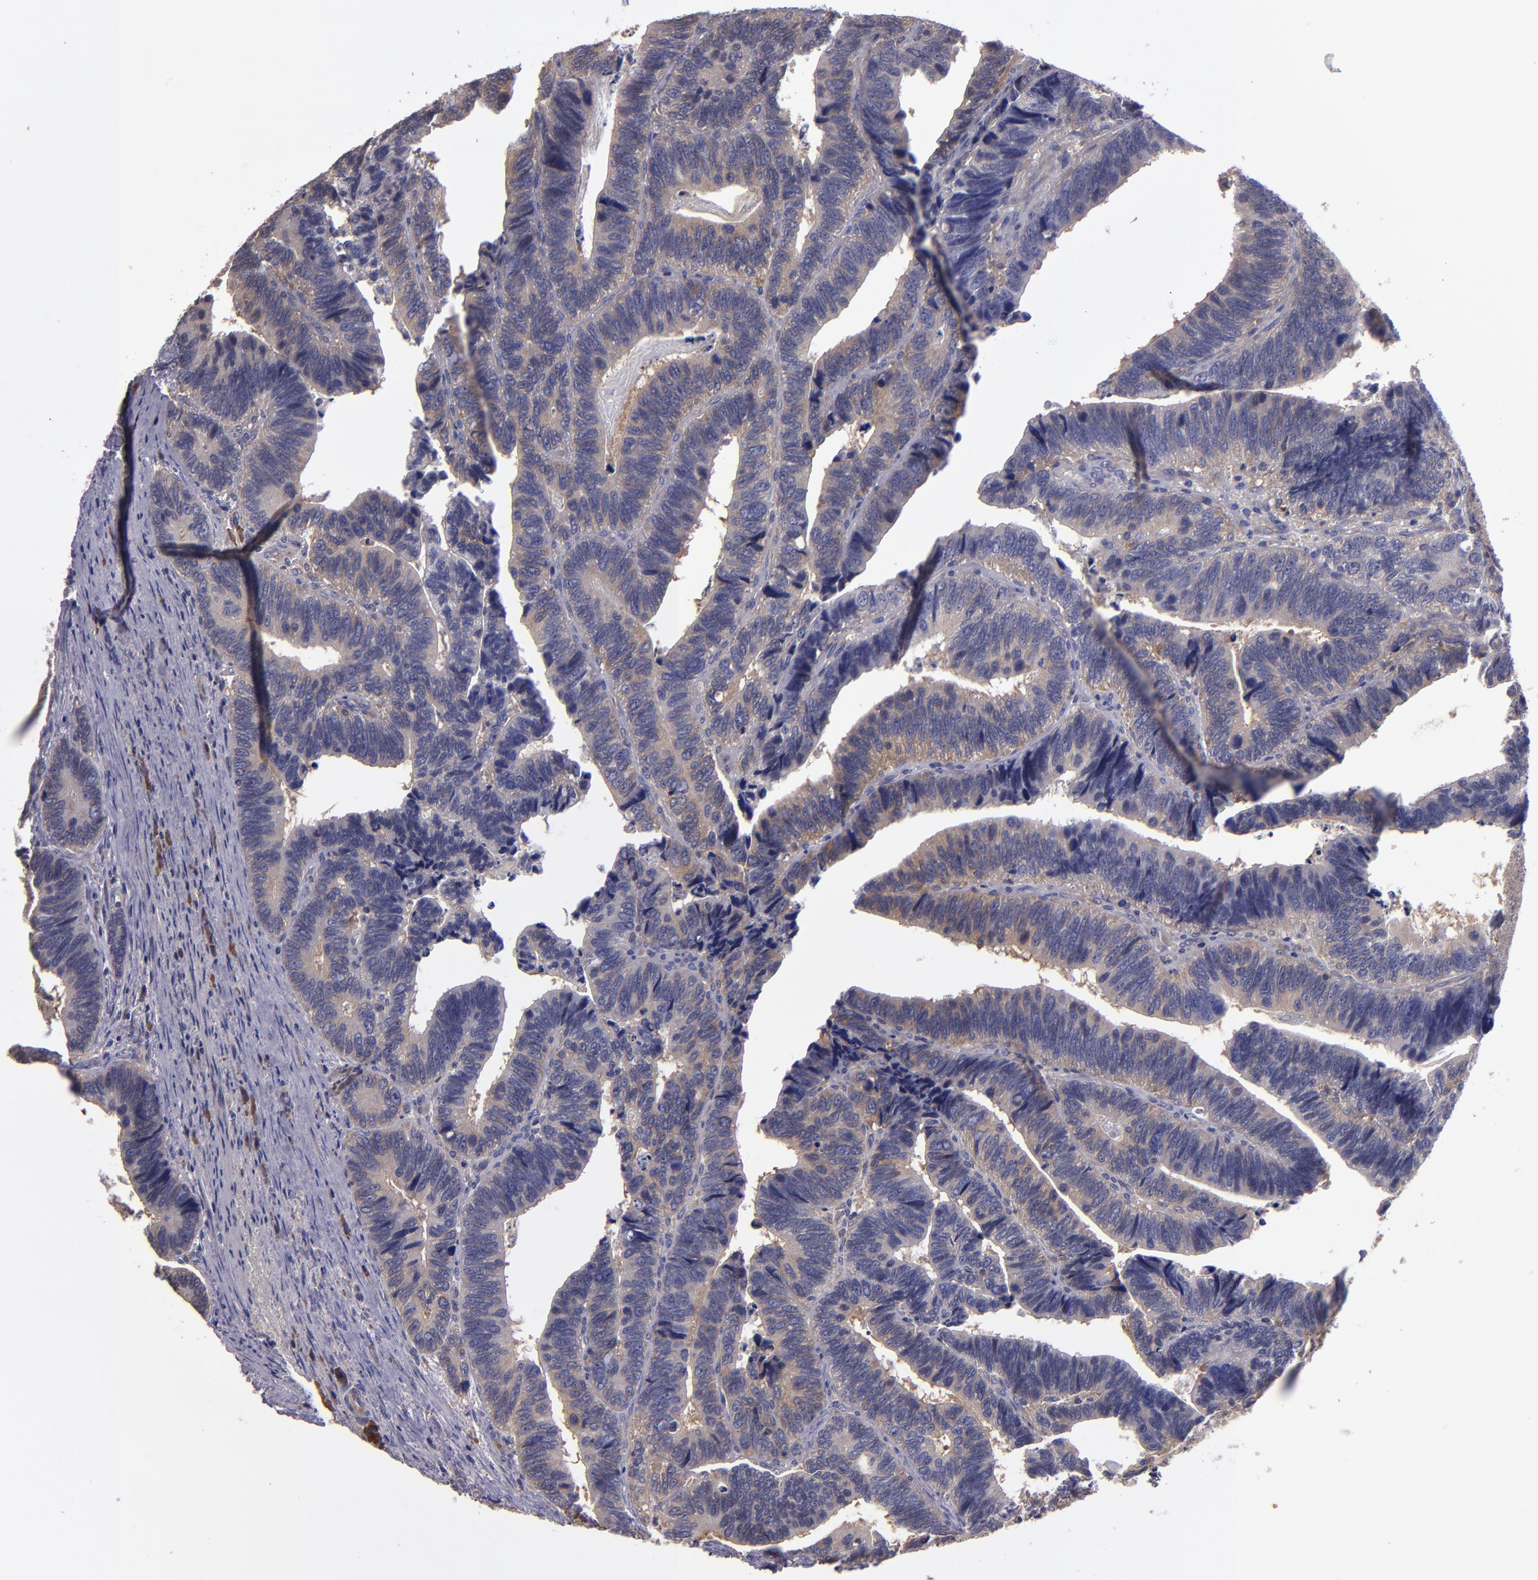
{"staining": {"intensity": "weak", "quantity": "25%-75%", "location": "cytoplasmic/membranous"}, "tissue": "colorectal cancer", "cell_type": "Tumor cells", "image_type": "cancer", "snomed": [{"axis": "morphology", "description": "Adenocarcinoma, NOS"}, {"axis": "topography", "description": "Colon"}], "caption": "This histopathology image shows colorectal adenocarcinoma stained with immunohistochemistry to label a protein in brown. The cytoplasmic/membranous of tumor cells show weak positivity for the protein. Nuclei are counter-stained blue.", "gene": "CARS1", "patient": {"sex": "male", "age": 72}}